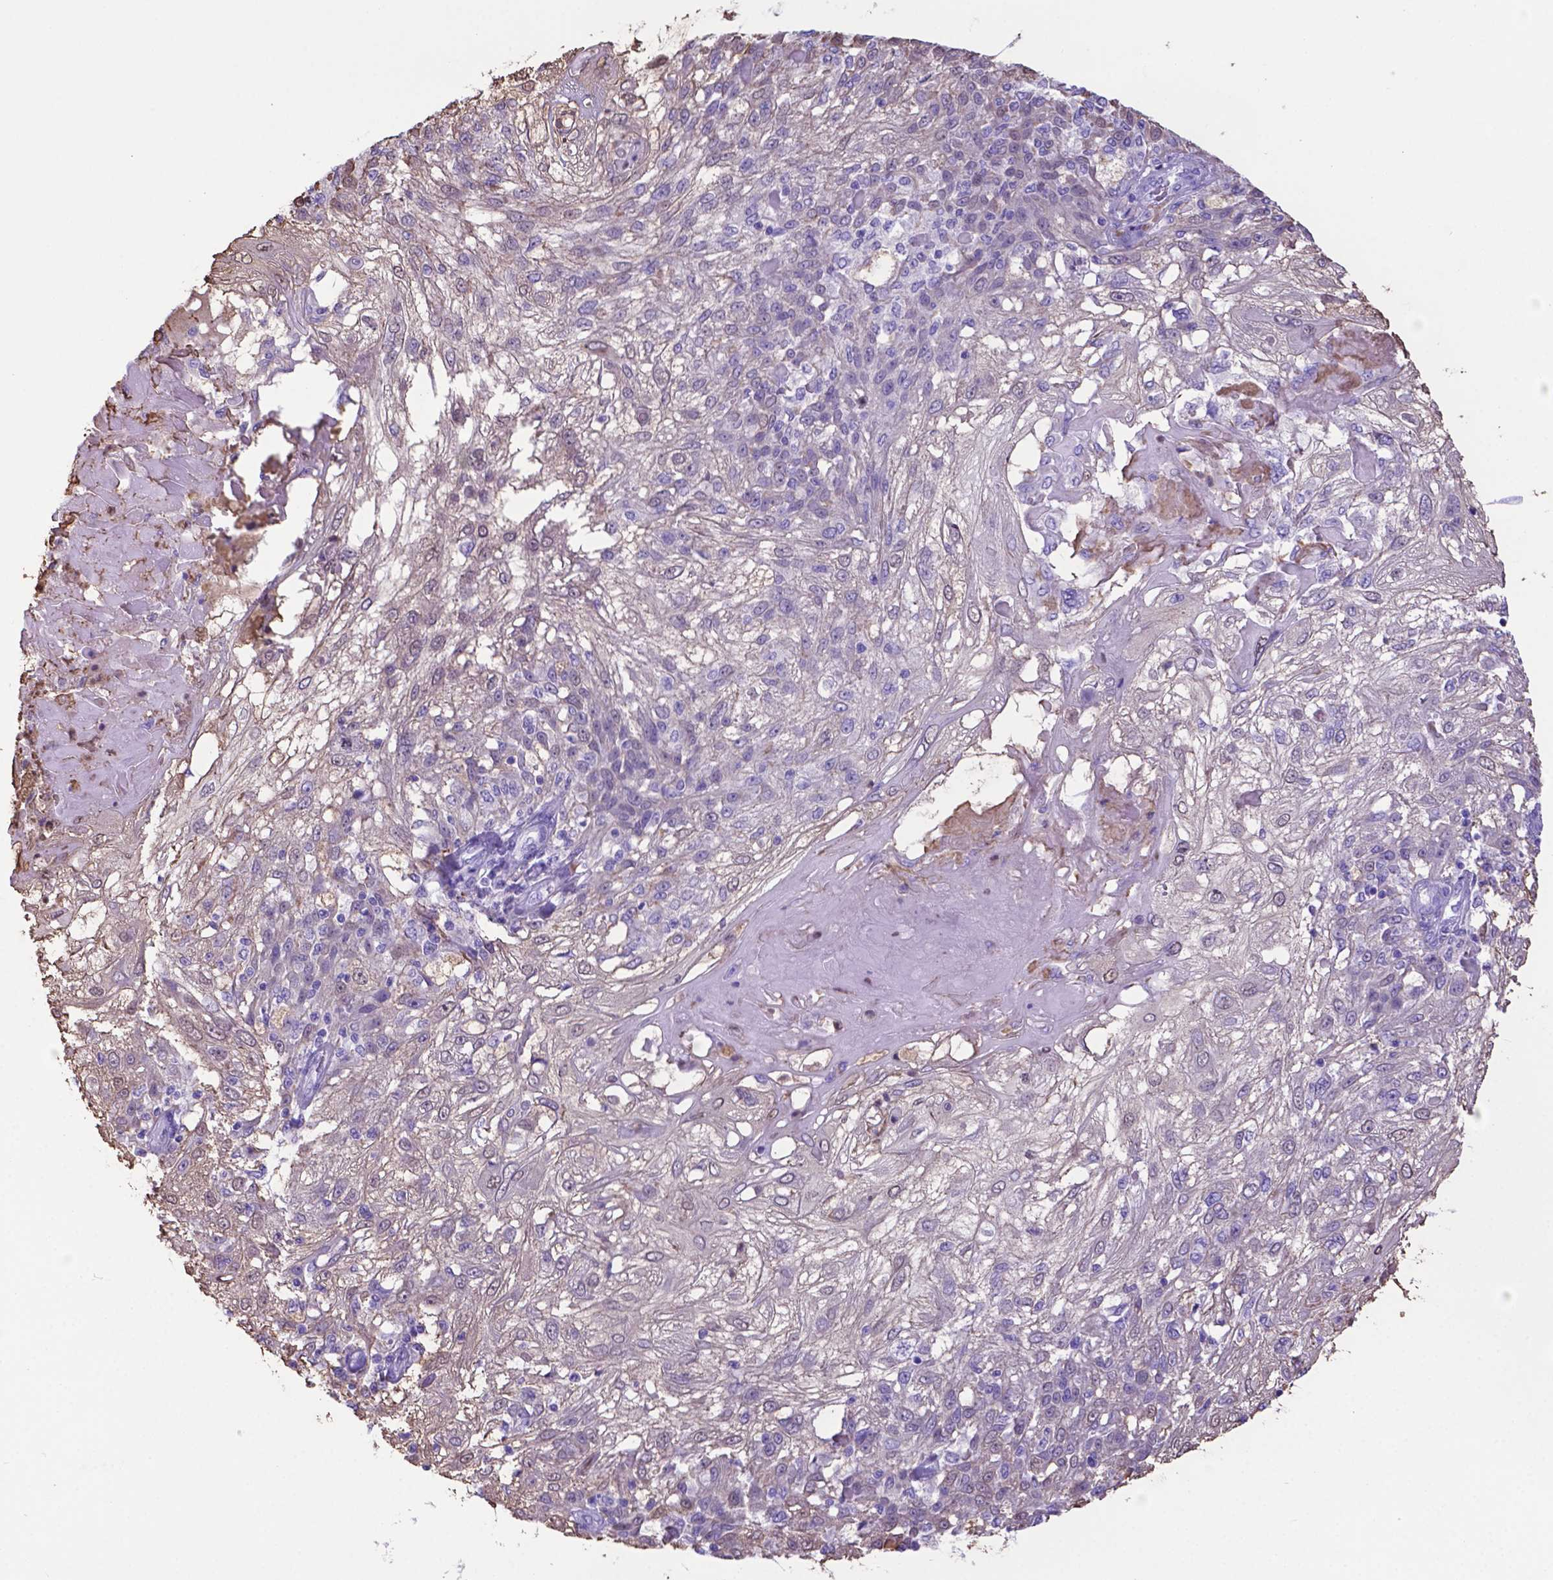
{"staining": {"intensity": "negative", "quantity": "none", "location": "none"}, "tissue": "skin cancer", "cell_type": "Tumor cells", "image_type": "cancer", "snomed": [{"axis": "morphology", "description": "Normal tissue, NOS"}, {"axis": "morphology", "description": "Squamous cell carcinoma, NOS"}, {"axis": "topography", "description": "Skin"}], "caption": "High magnification brightfield microscopy of skin cancer (squamous cell carcinoma) stained with DAB (brown) and counterstained with hematoxylin (blue): tumor cells show no significant expression. The staining was performed using DAB (3,3'-diaminobenzidine) to visualize the protein expression in brown, while the nuclei were stained in blue with hematoxylin (Magnification: 20x).", "gene": "LZTR1", "patient": {"sex": "female", "age": 83}}